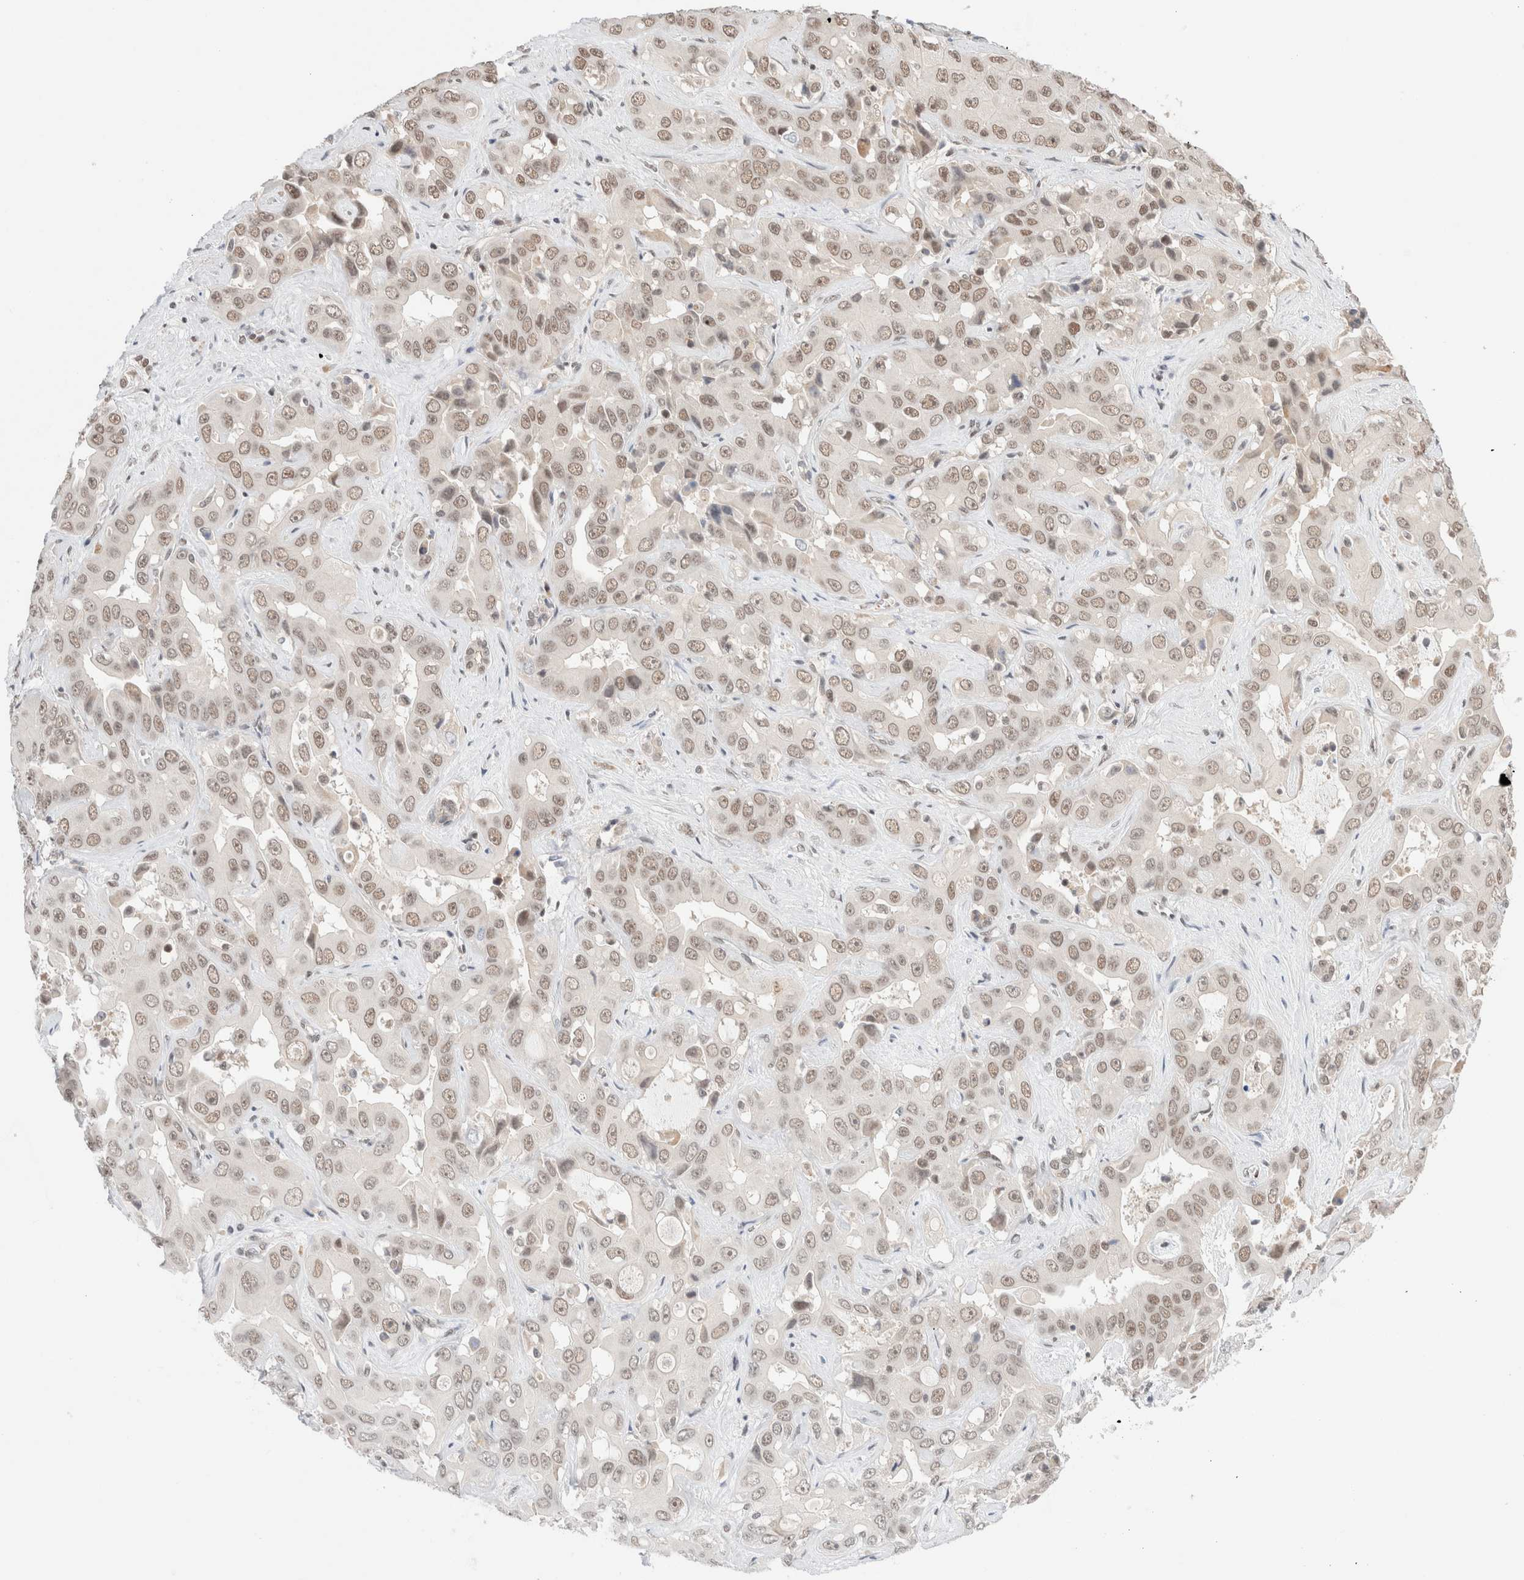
{"staining": {"intensity": "weak", "quantity": ">75%", "location": "nuclear"}, "tissue": "liver cancer", "cell_type": "Tumor cells", "image_type": "cancer", "snomed": [{"axis": "morphology", "description": "Cholangiocarcinoma"}, {"axis": "topography", "description": "Liver"}], "caption": "Protein expression analysis of liver cancer (cholangiocarcinoma) demonstrates weak nuclear positivity in approximately >75% of tumor cells.", "gene": "GATAD2A", "patient": {"sex": "female", "age": 52}}